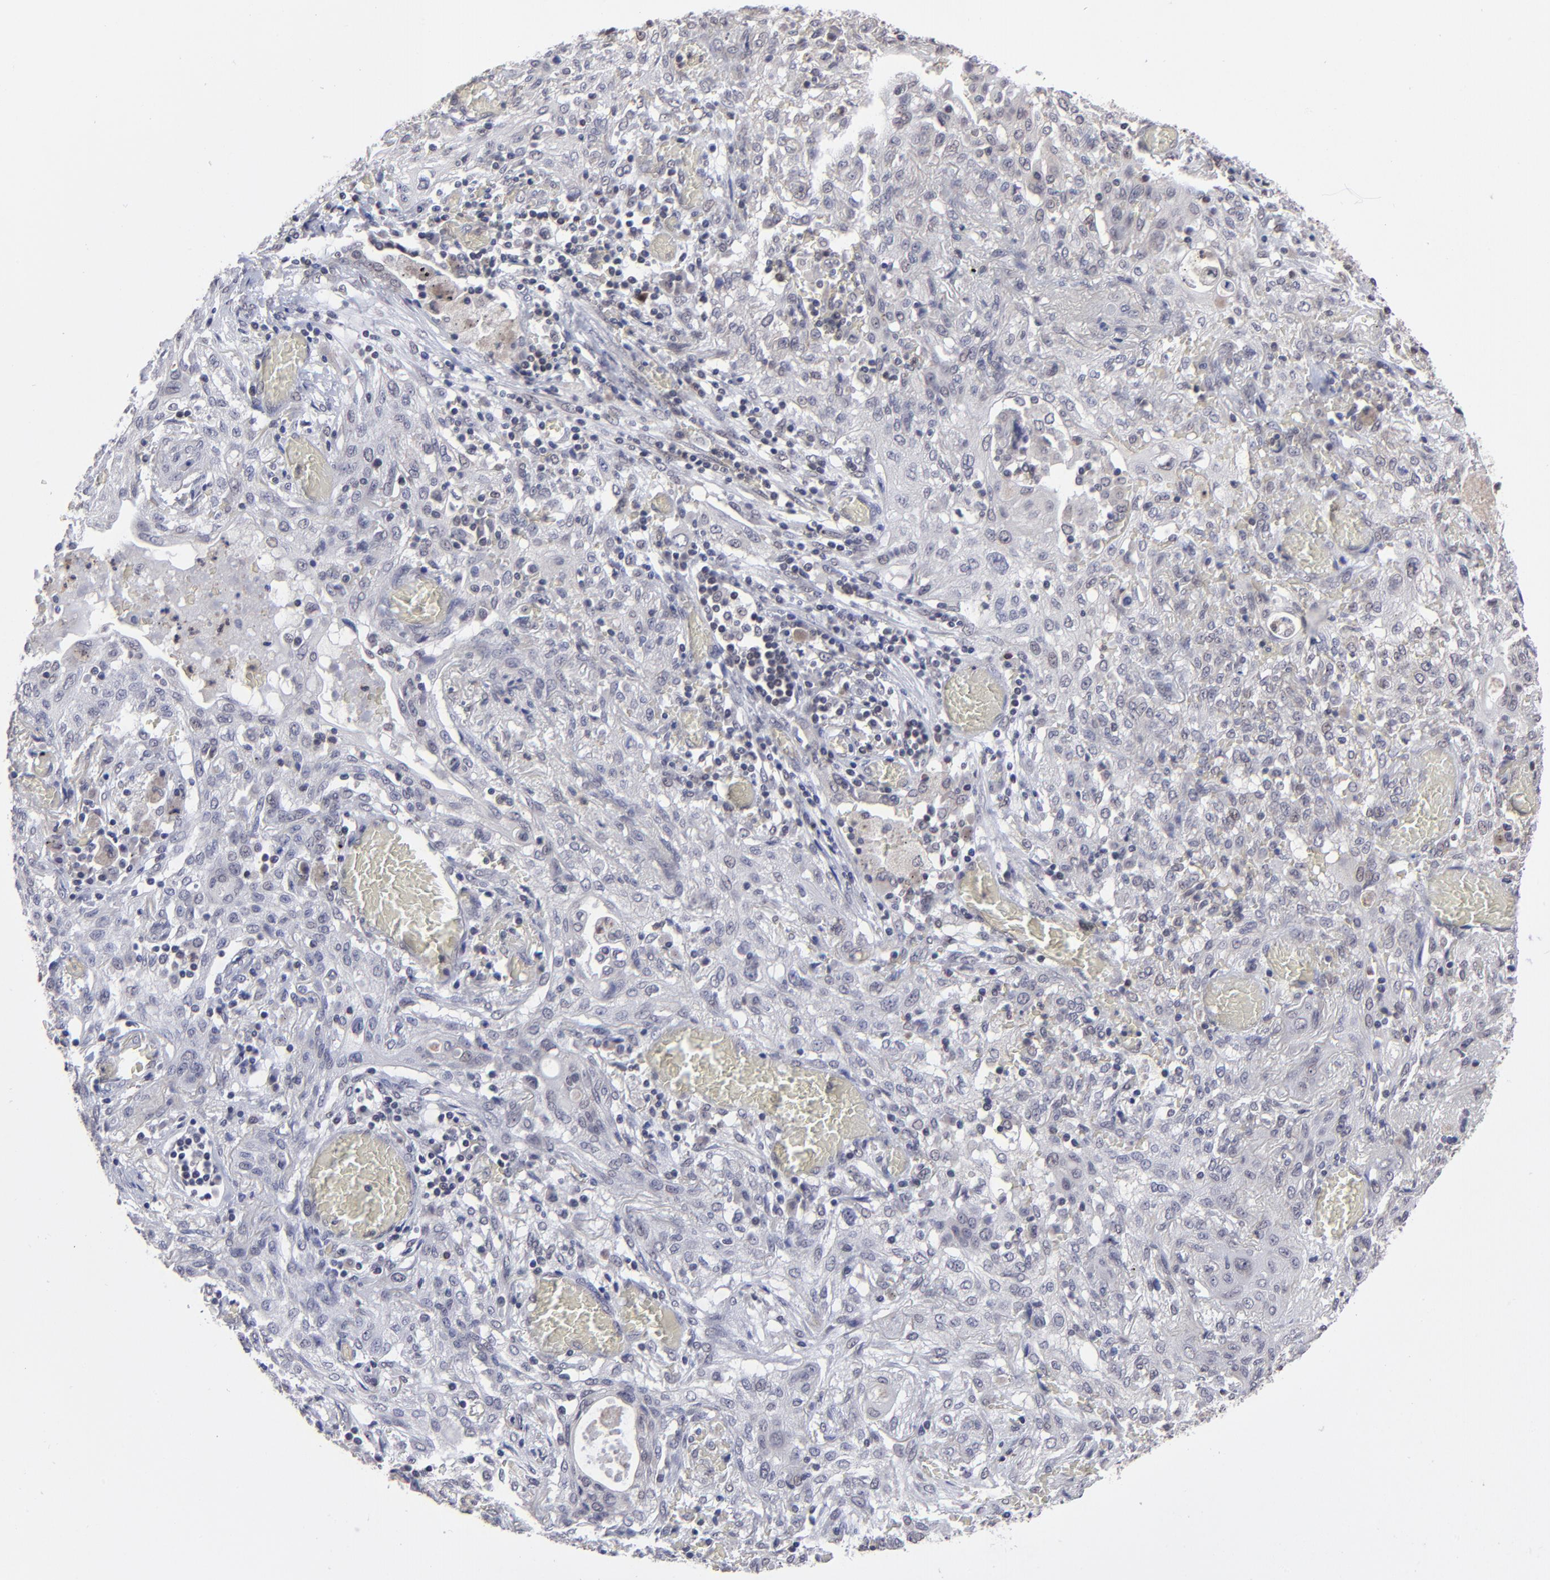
{"staining": {"intensity": "negative", "quantity": "none", "location": "none"}, "tissue": "lung cancer", "cell_type": "Tumor cells", "image_type": "cancer", "snomed": [{"axis": "morphology", "description": "Squamous cell carcinoma, NOS"}, {"axis": "topography", "description": "Lung"}], "caption": "Tumor cells are negative for protein expression in human squamous cell carcinoma (lung).", "gene": "ZNF419", "patient": {"sex": "female", "age": 47}}